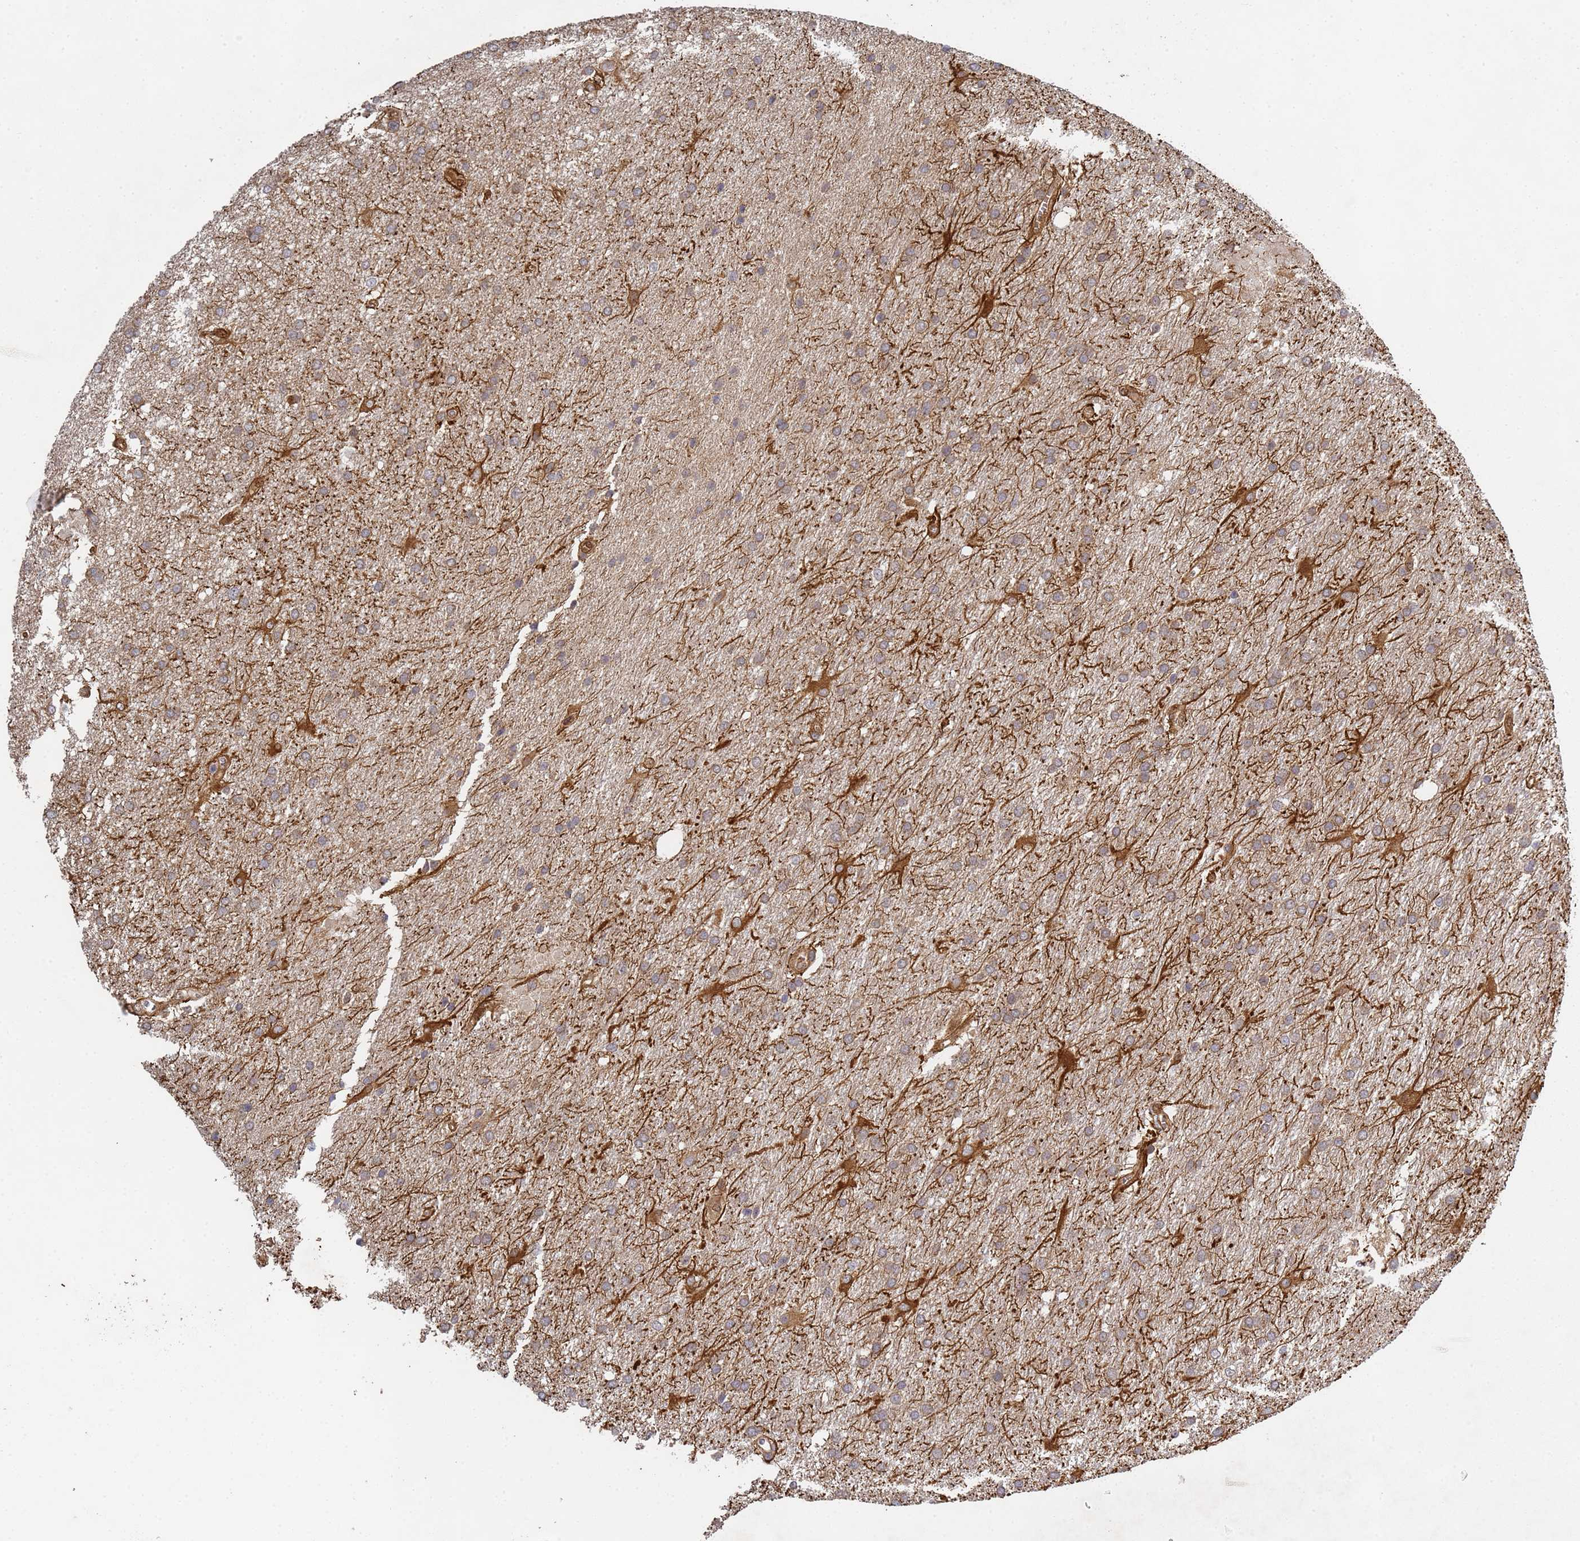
{"staining": {"intensity": "weak", "quantity": ">75%", "location": "cytoplasmic/membranous"}, "tissue": "glioma", "cell_type": "Tumor cells", "image_type": "cancer", "snomed": [{"axis": "morphology", "description": "Glioma, malignant, Low grade"}, {"axis": "topography", "description": "Brain"}], "caption": "This is an image of immunohistochemistry staining of glioma, which shows weak expression in the cytoplasmic/membranous of tumor cells.", "gene": "C8orf34", "patient": {"sex": "male", "age": 66}}